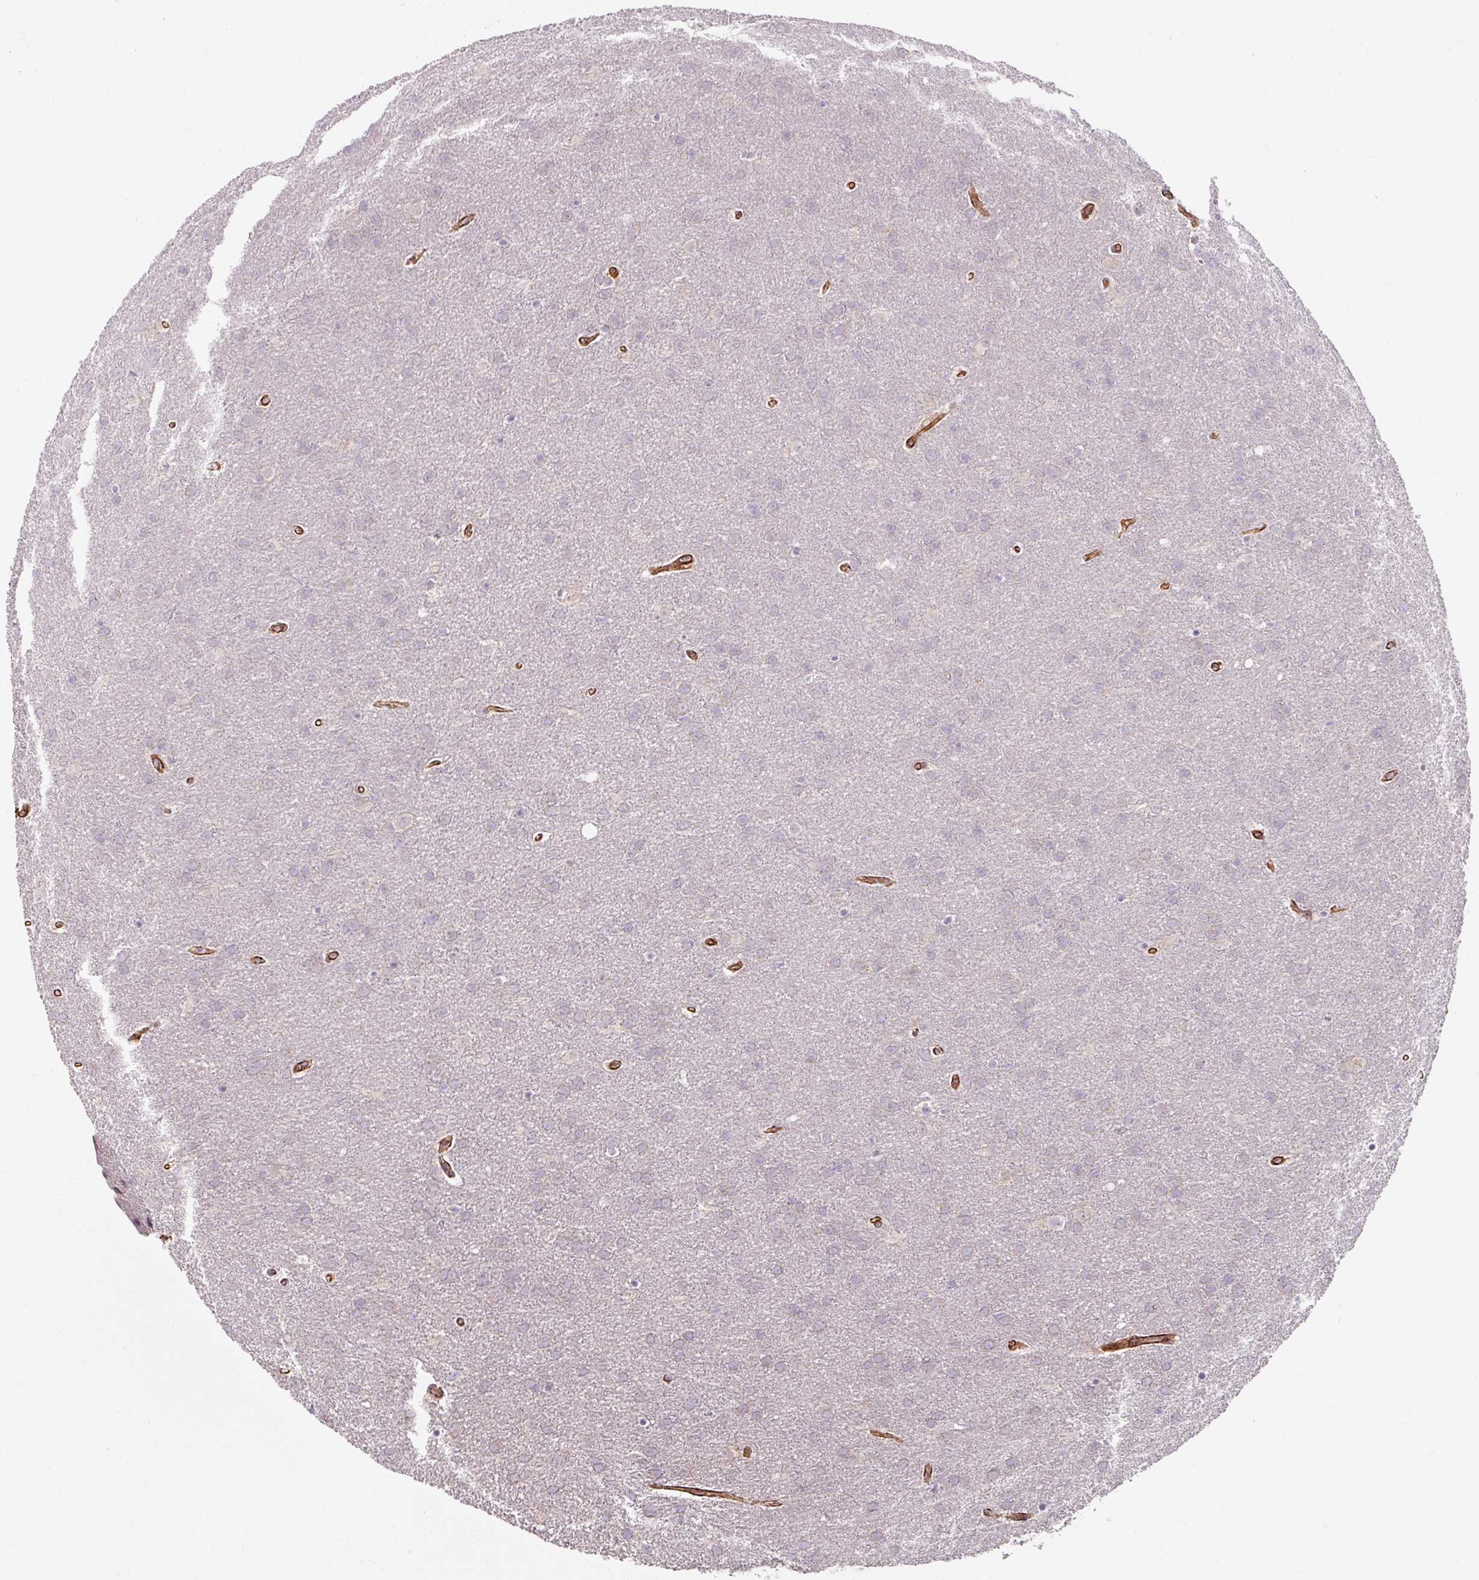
{"staining": {"intensity": "negative", "quantity": "none", "location": "none"}, "tissue": "glioma", "cell_type": "Tumor cells", "image_type": "cancer", "snomed": [{"axis": "morphology", "description": "Glioma, malignant, Low grade"}, {"axis": "topography", "description": "Brain"}], "caption": "Photomicrograph shows no significant protein expression in tumor cells of malignant glioma (low-grade).", "gene": "MRPS5", "patient": {"sex": "female", "age": 32}}